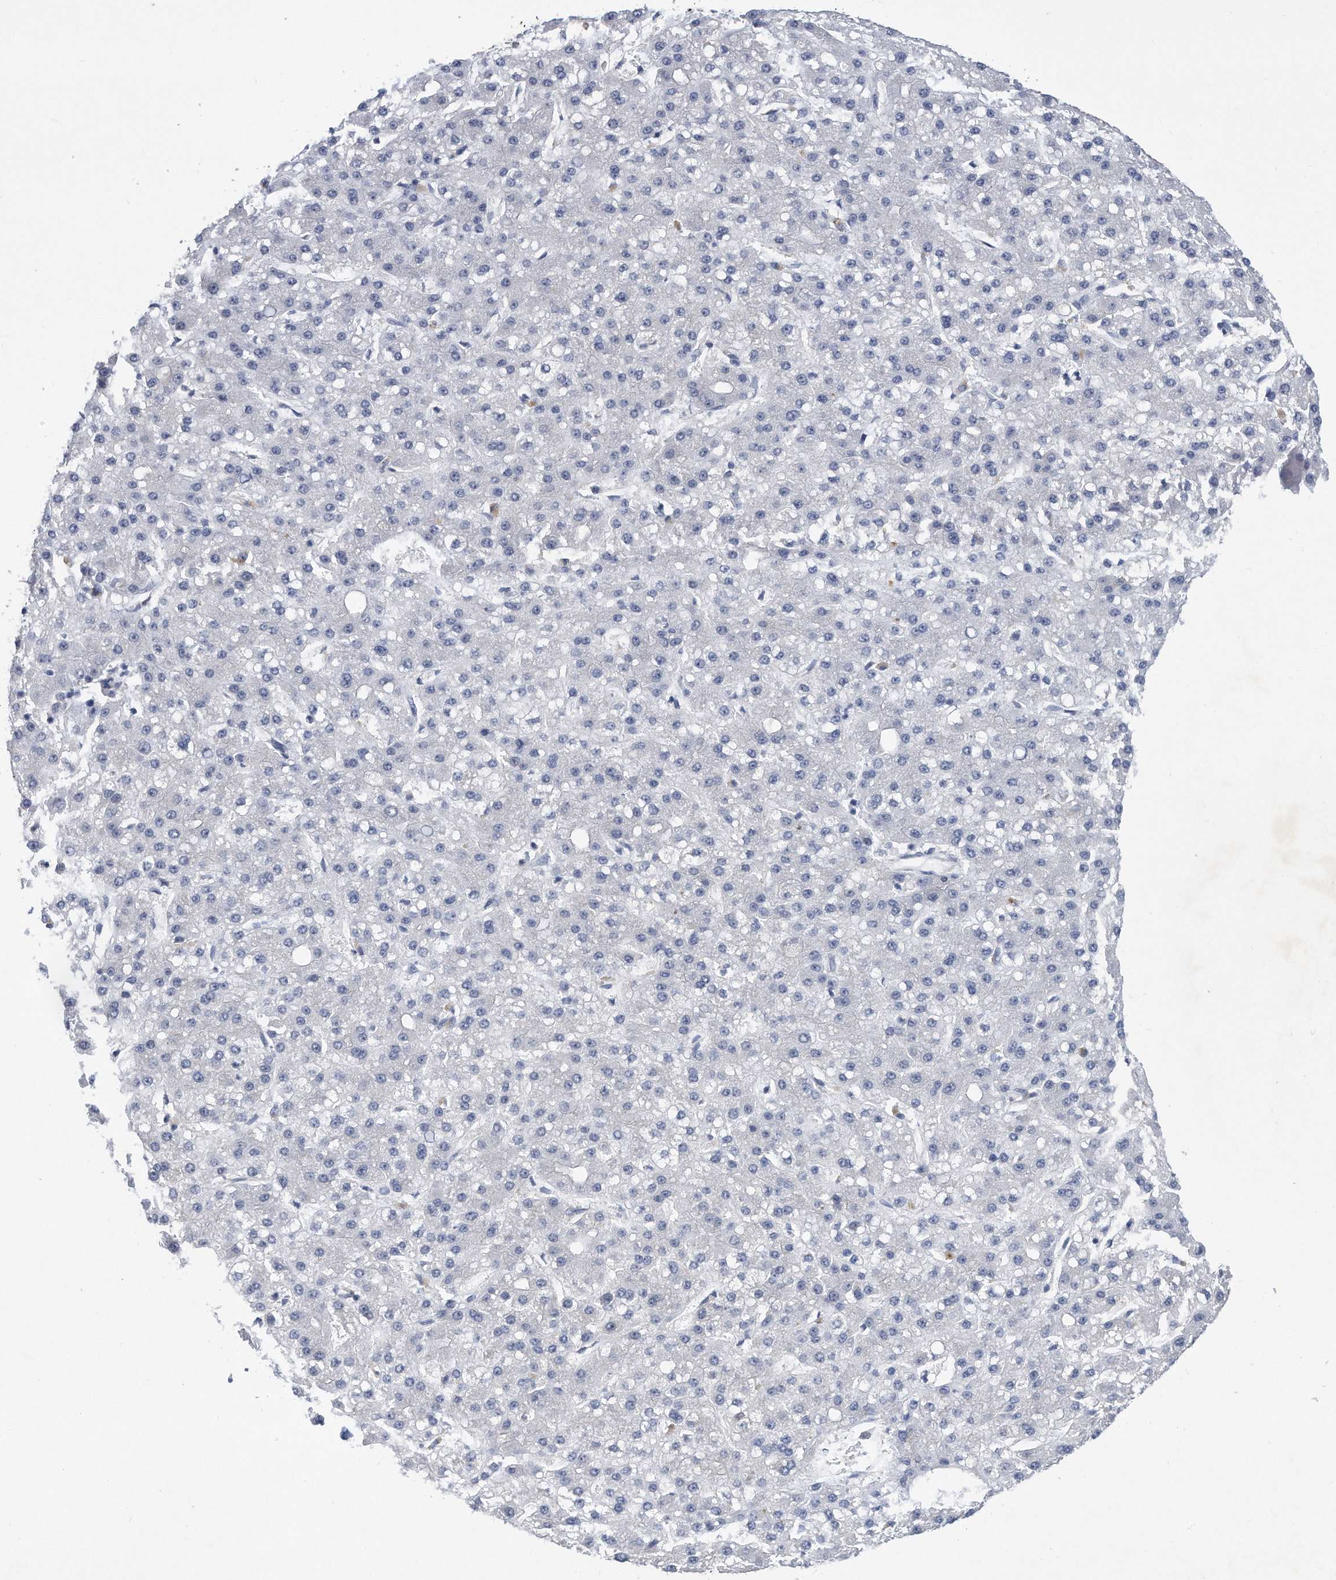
{"staining": {"intensity": "negative", "quantity": "none", "location": "none"}, "tissue": "liver cancer", "cell_type": "Tumor cells", "image_type": "cancer", "snomed": [{"axis": "morphology", "description": "Carcinoma, Hepatocellular, NOS"}, {"axis": "topography", "description": "Liver"}], "caption": "An IHC micrograph of liver cancer (hepatocellular carcinoma) is shown. There is no staining in tumor cells of liver cancer (hepatocellular carcinoma).", "gene": "TP53INP1", "patient": {"sex": "male", "age": 67}}